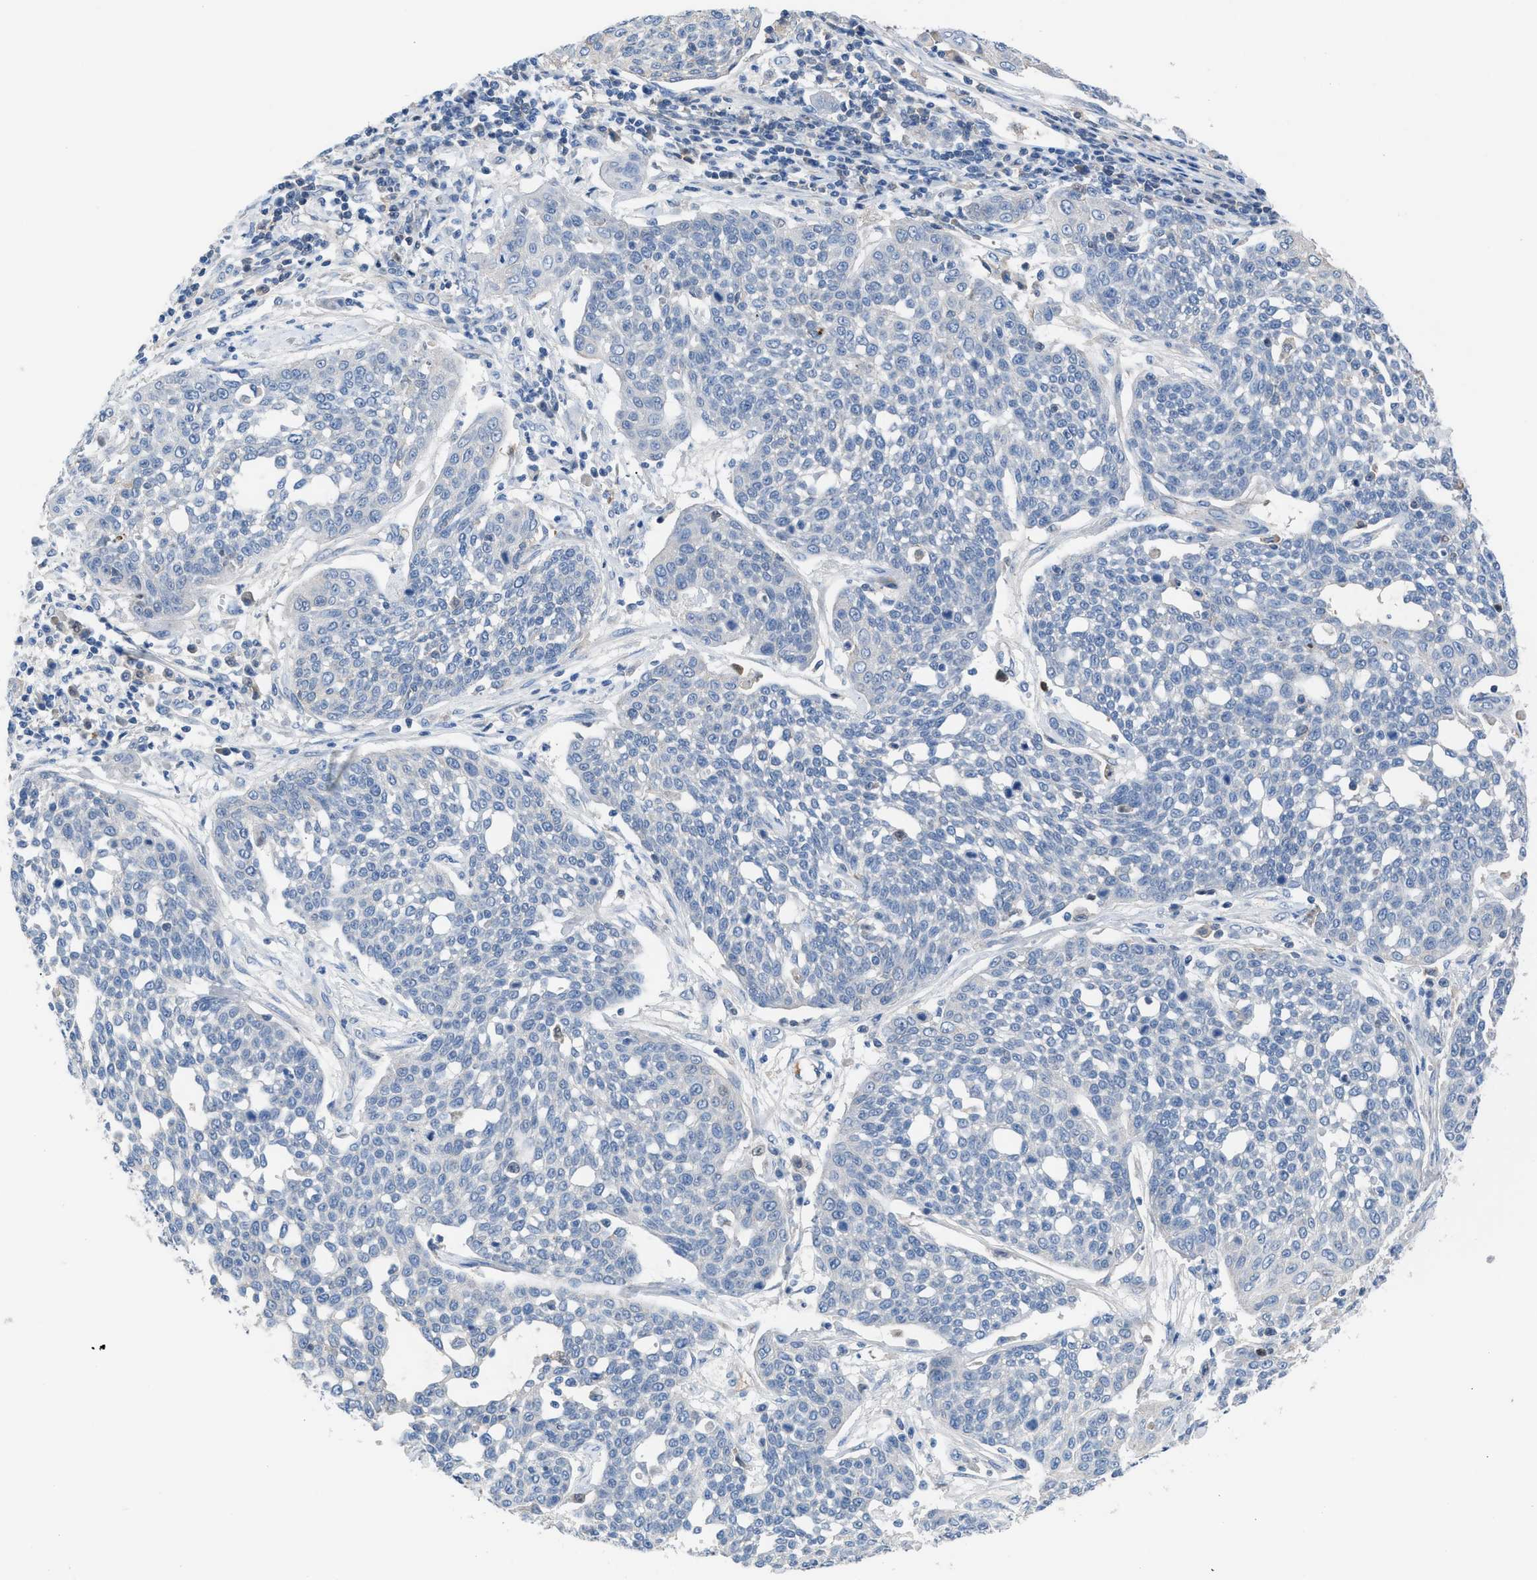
{"staining": {"intensity": "negative", "quantity": "none", "location": "none"}, "tissue": "cervical cancer", "cell_type": "Tumor cells", "image_type": "cancer", "snomed": [{"axis": "morphology", "description": "Squamous cell carcinoma, NOS"}, {"axis": "topography", "description": "Cervix"}], "caption": "Tumor cells are negative for protein expression in human cervical cancer. (DAB IHC with hematoxylin counter stain).", "gene": "HPX", "patient": {"sex": "female", "age": 34}}